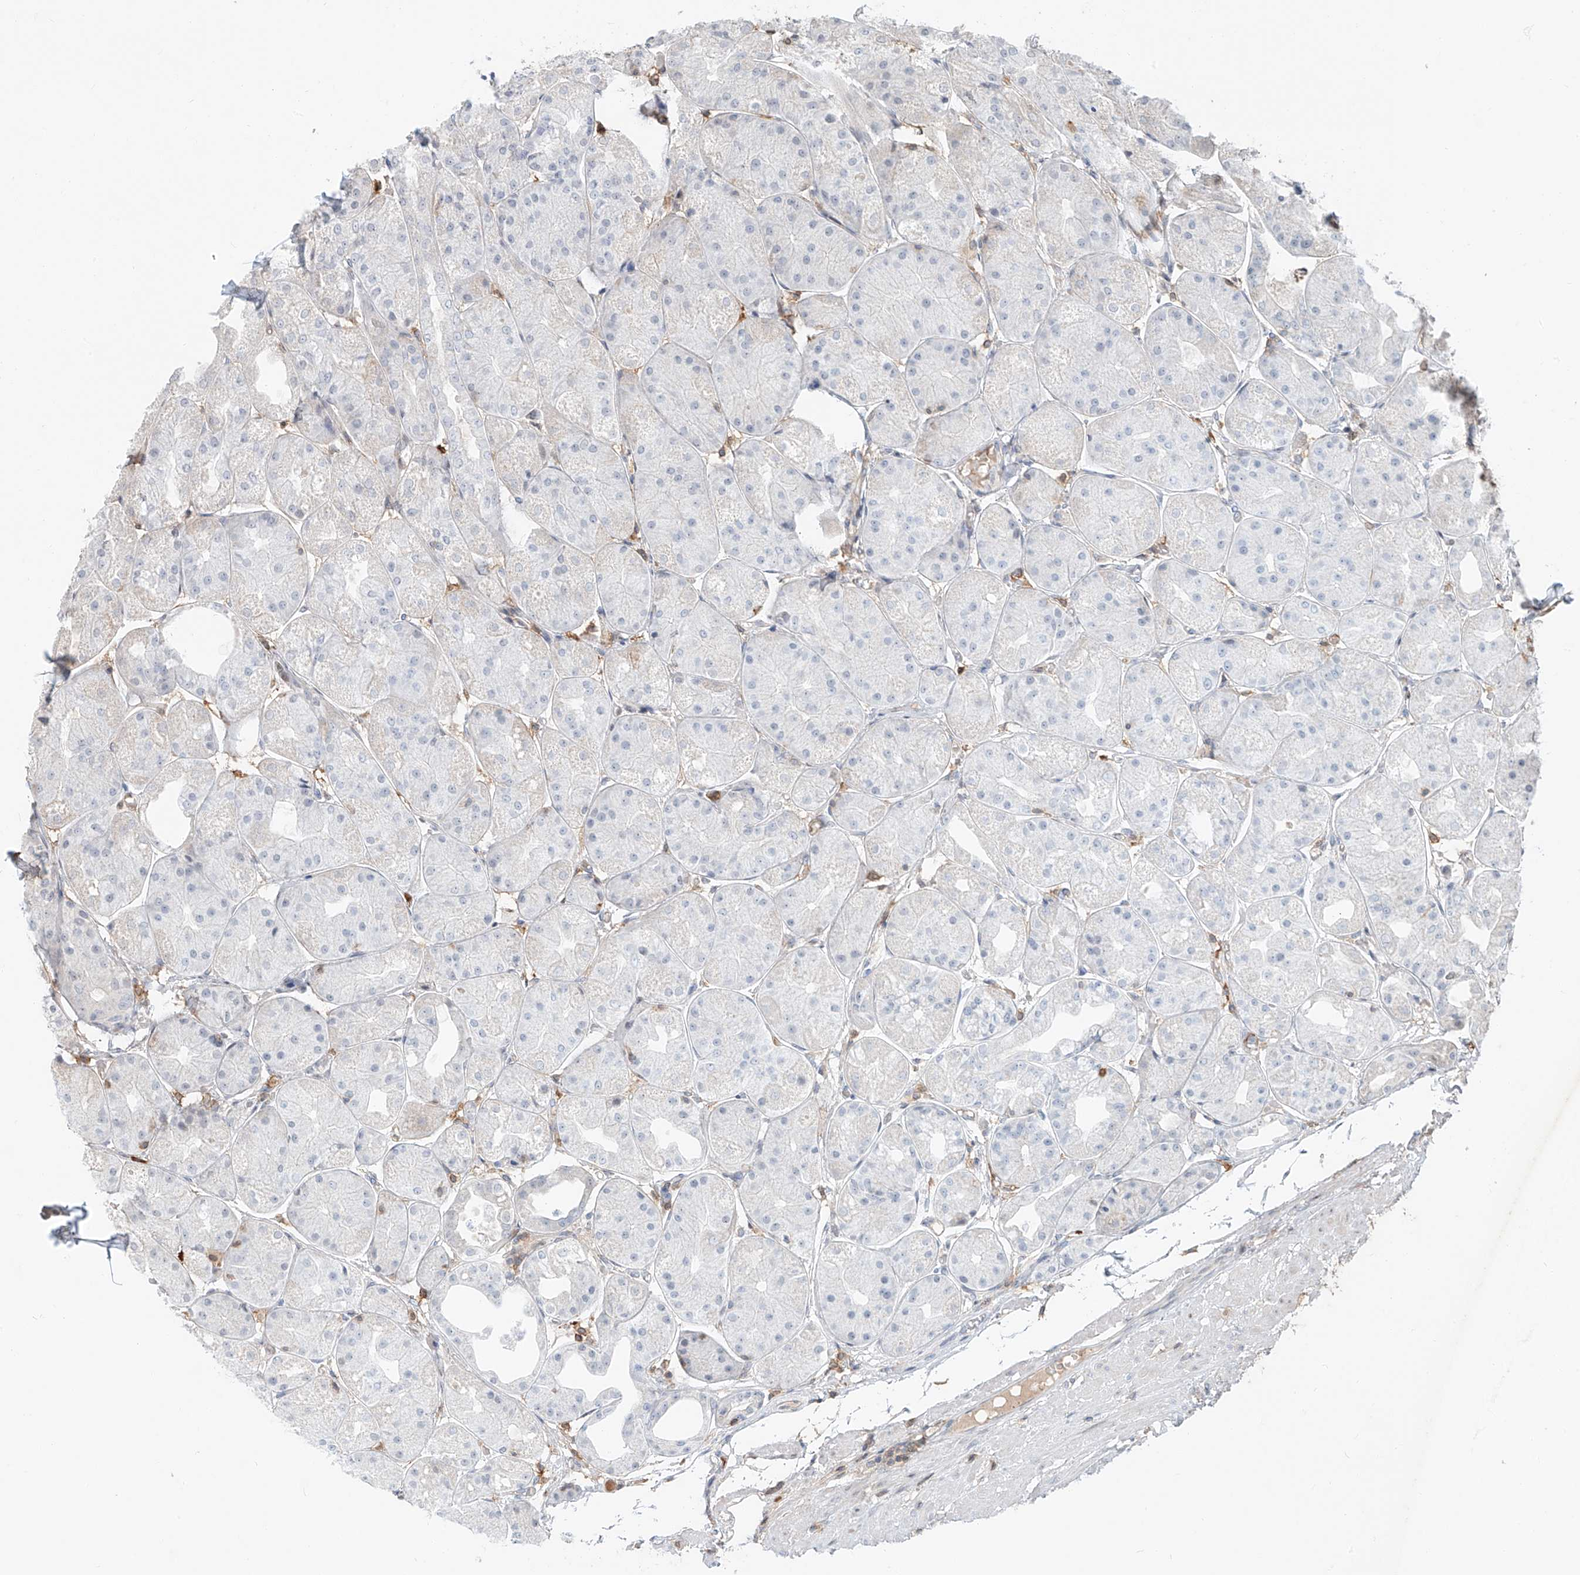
{"staining": {"intensity": "negative", "quantity": "none", "location": "none"}, "tissue": "stomach", "cell_type": "Glandular cells", "image_type": "normal", "snomed": [{"axis": "morphology", "description": "Normal tissue, NOS"}, {"axis": "topography", "description": "Stomach, upper"}], "caption": "Micrograph shows no protein positivity in glandular cells of benign stomach. (DAB IHC visualized using brightfield microscopy, high magnification).", "gene": "CEP162", "patient": {"sex": "male", "age": 72}}